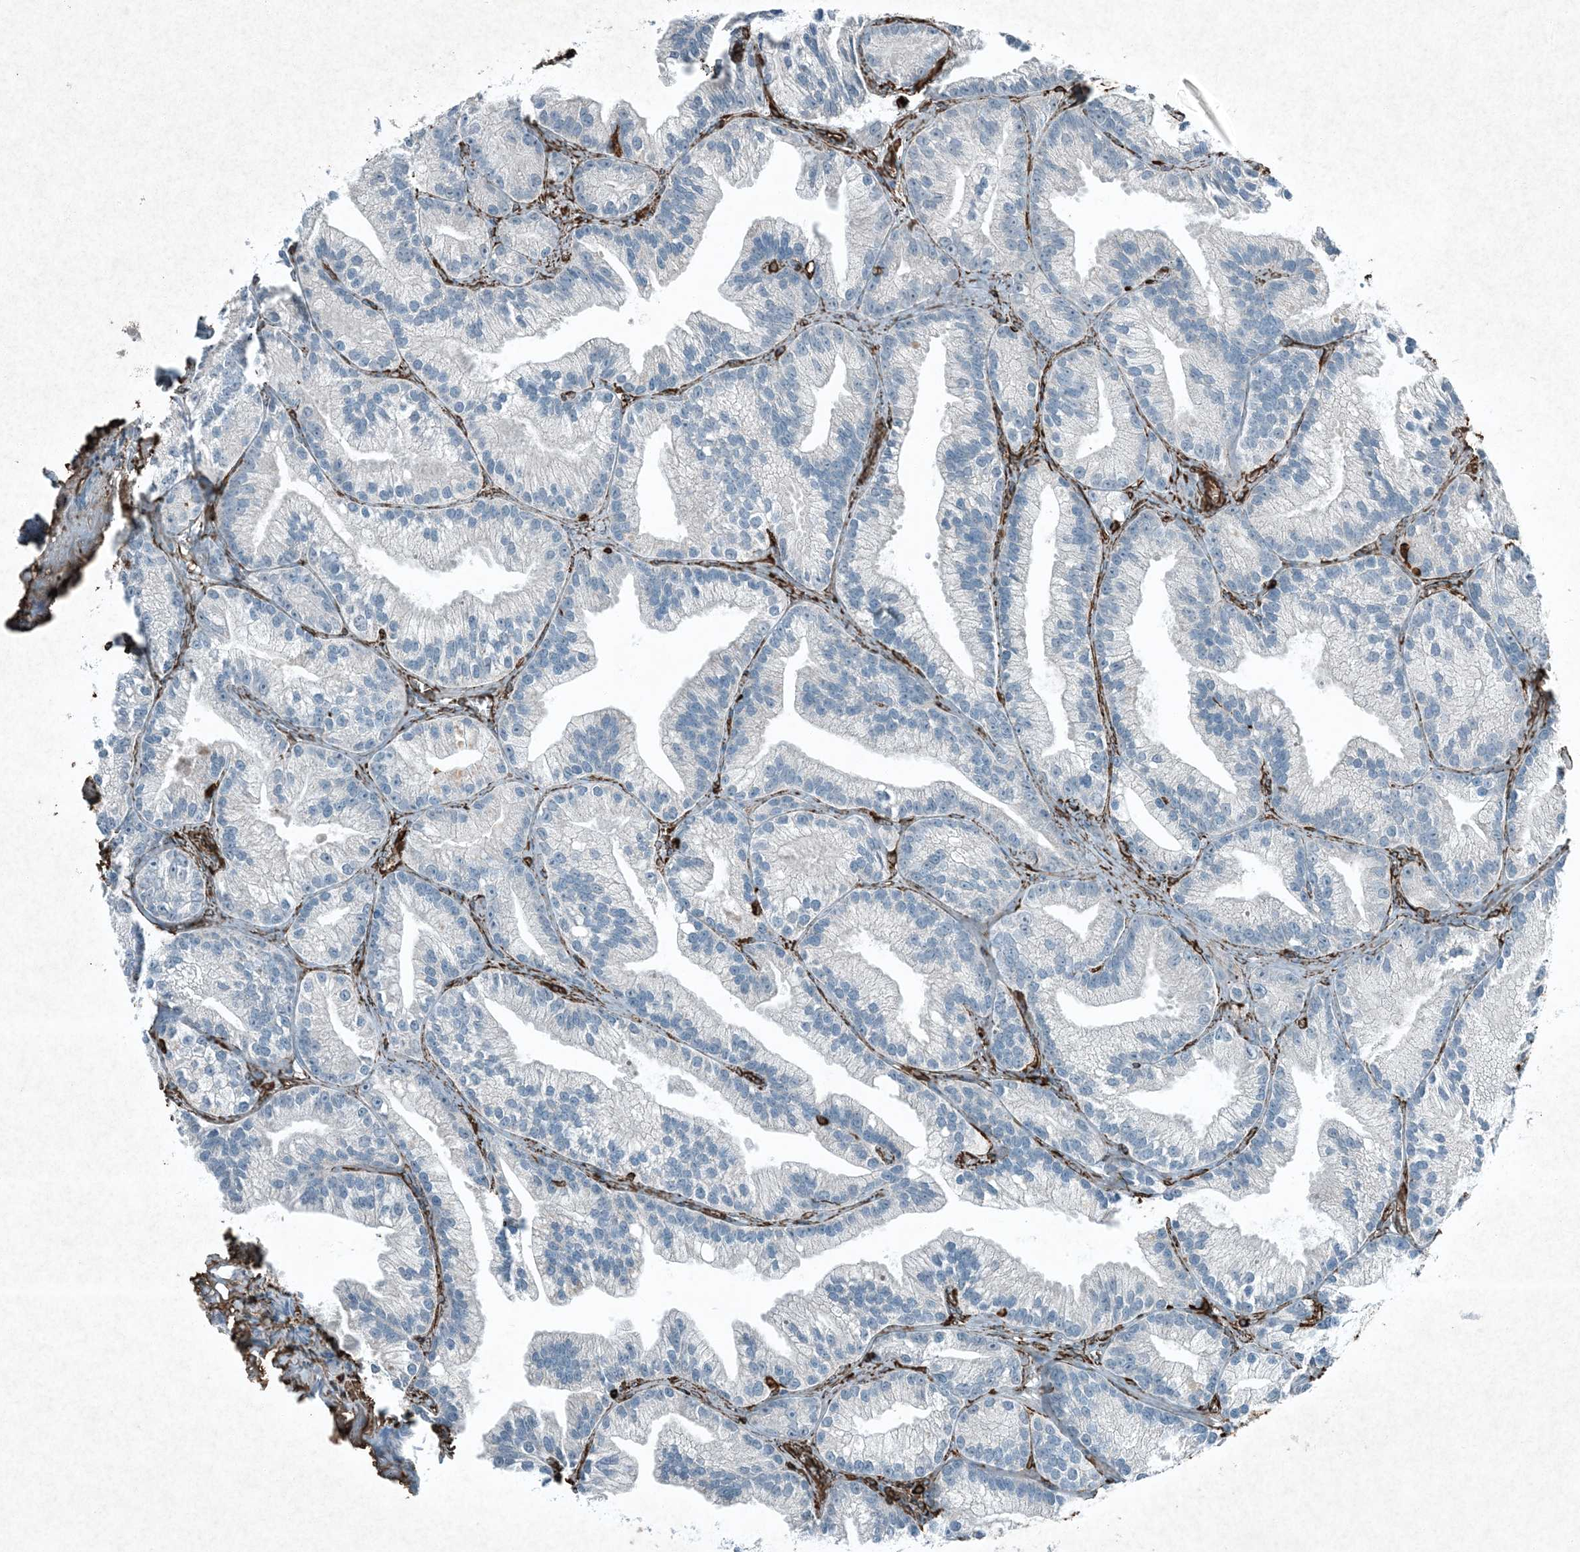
{"staining": {"intensity": "negative", "quantity": "none", "location": "none"}, "tissue": "prostate cancer", "cell_type": "Tumor cells", "image_type": "cancer", "snomed": [{"axis": "morphology", "description": "Adenocarcinoma, Low grade"}, {"axis": "topography", "description": "Prostate"}], "caption": "Prostate cancer was stained to show a protein in brown. There is no significant expression in tumor cells.", "gene": "RYK", "patient": {"sex": "male", "age": 89}}